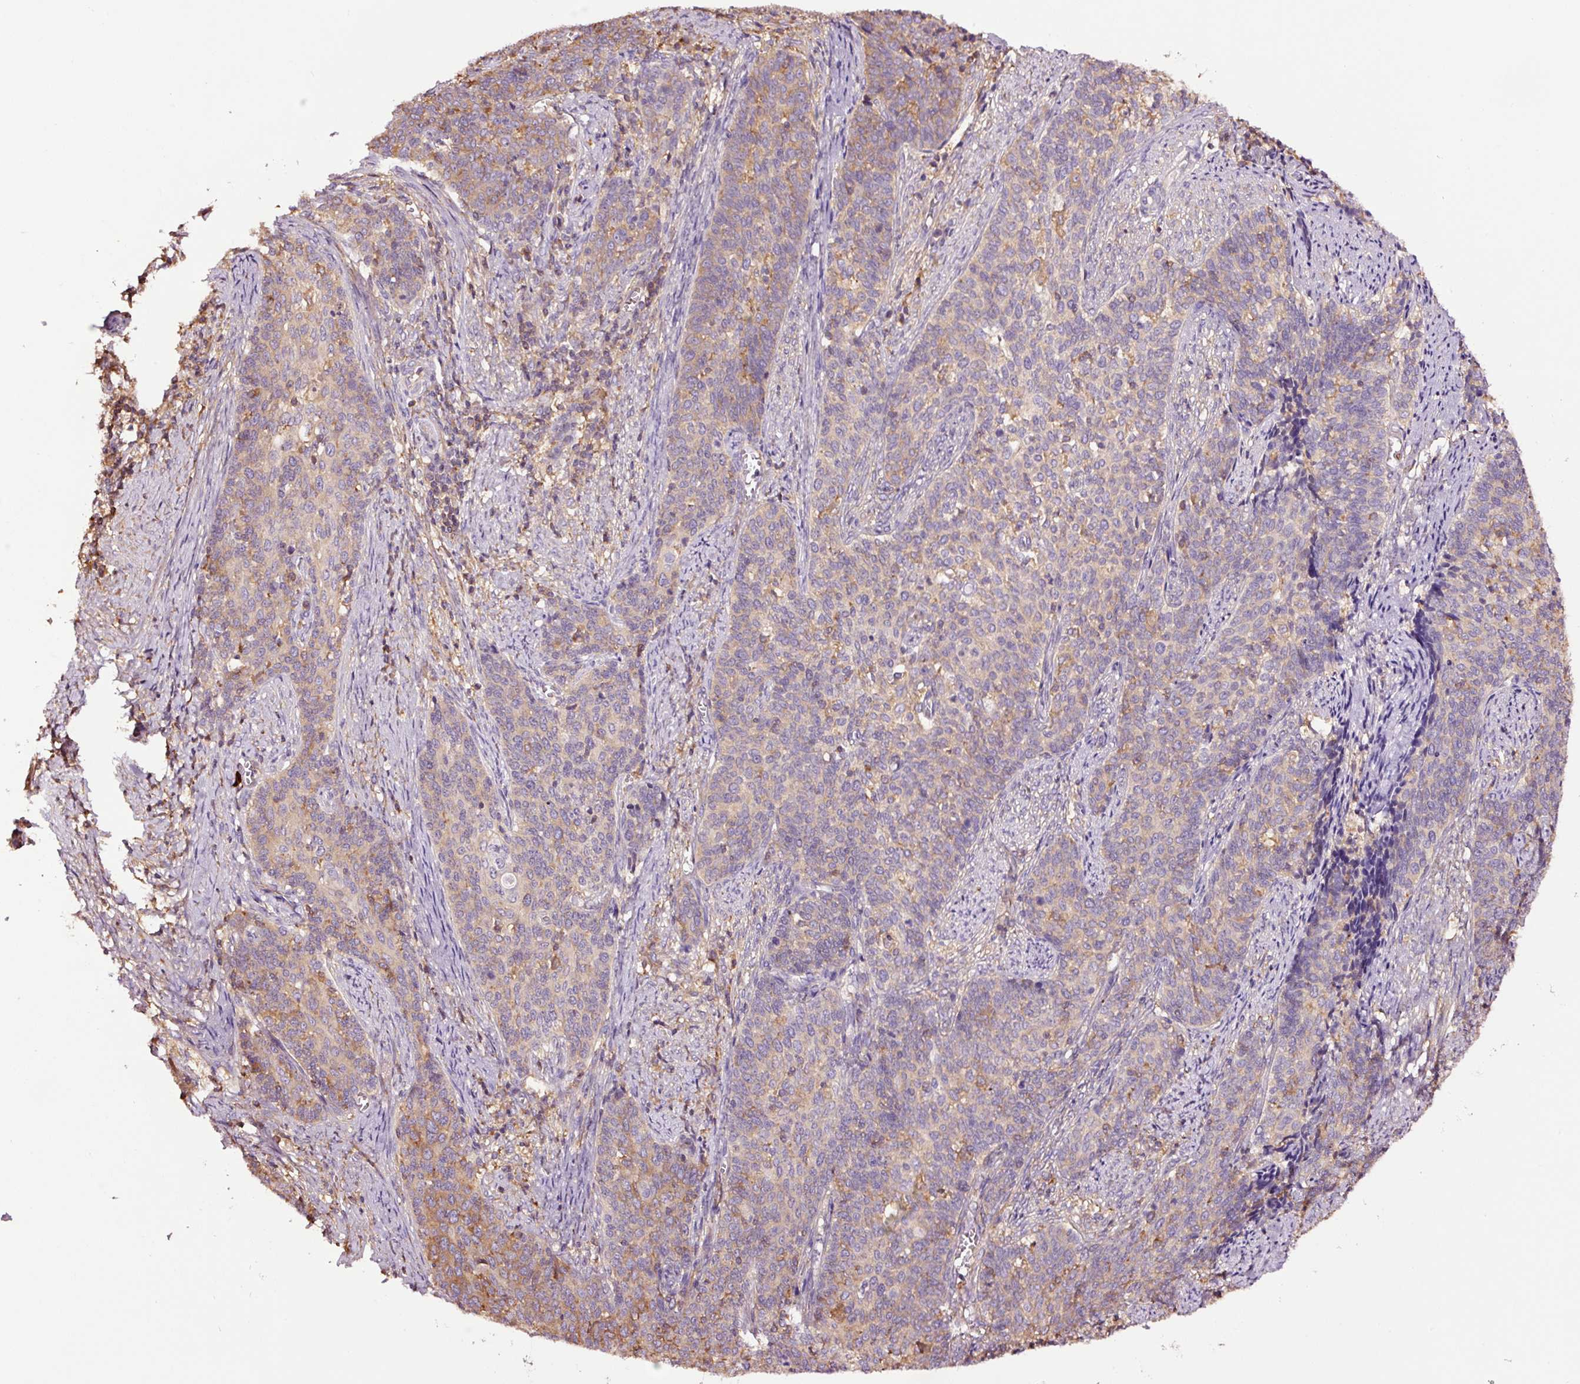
{"staining": {"intensity": "moderate", "quantity": "<25%", "location": "cytoplasmic/membranous"}, "tissue": "cervical cancer", "cell_type": "Tumor cells", "image_type": "cancer", "snomed": [{"axis": "morphology", "description": "Squamous cell carcinoma, NOS"}, {"axis": "topography", "description": "Cervix"}], "caption": "The immunohistochemical stain labels moderate cytoplasmic/membranous staining in tumor cells of cervical cancer (squamous cell carcinoma) tissue.", "gene": "METAP1", "patient": {"sex": "female", "age": 39}}